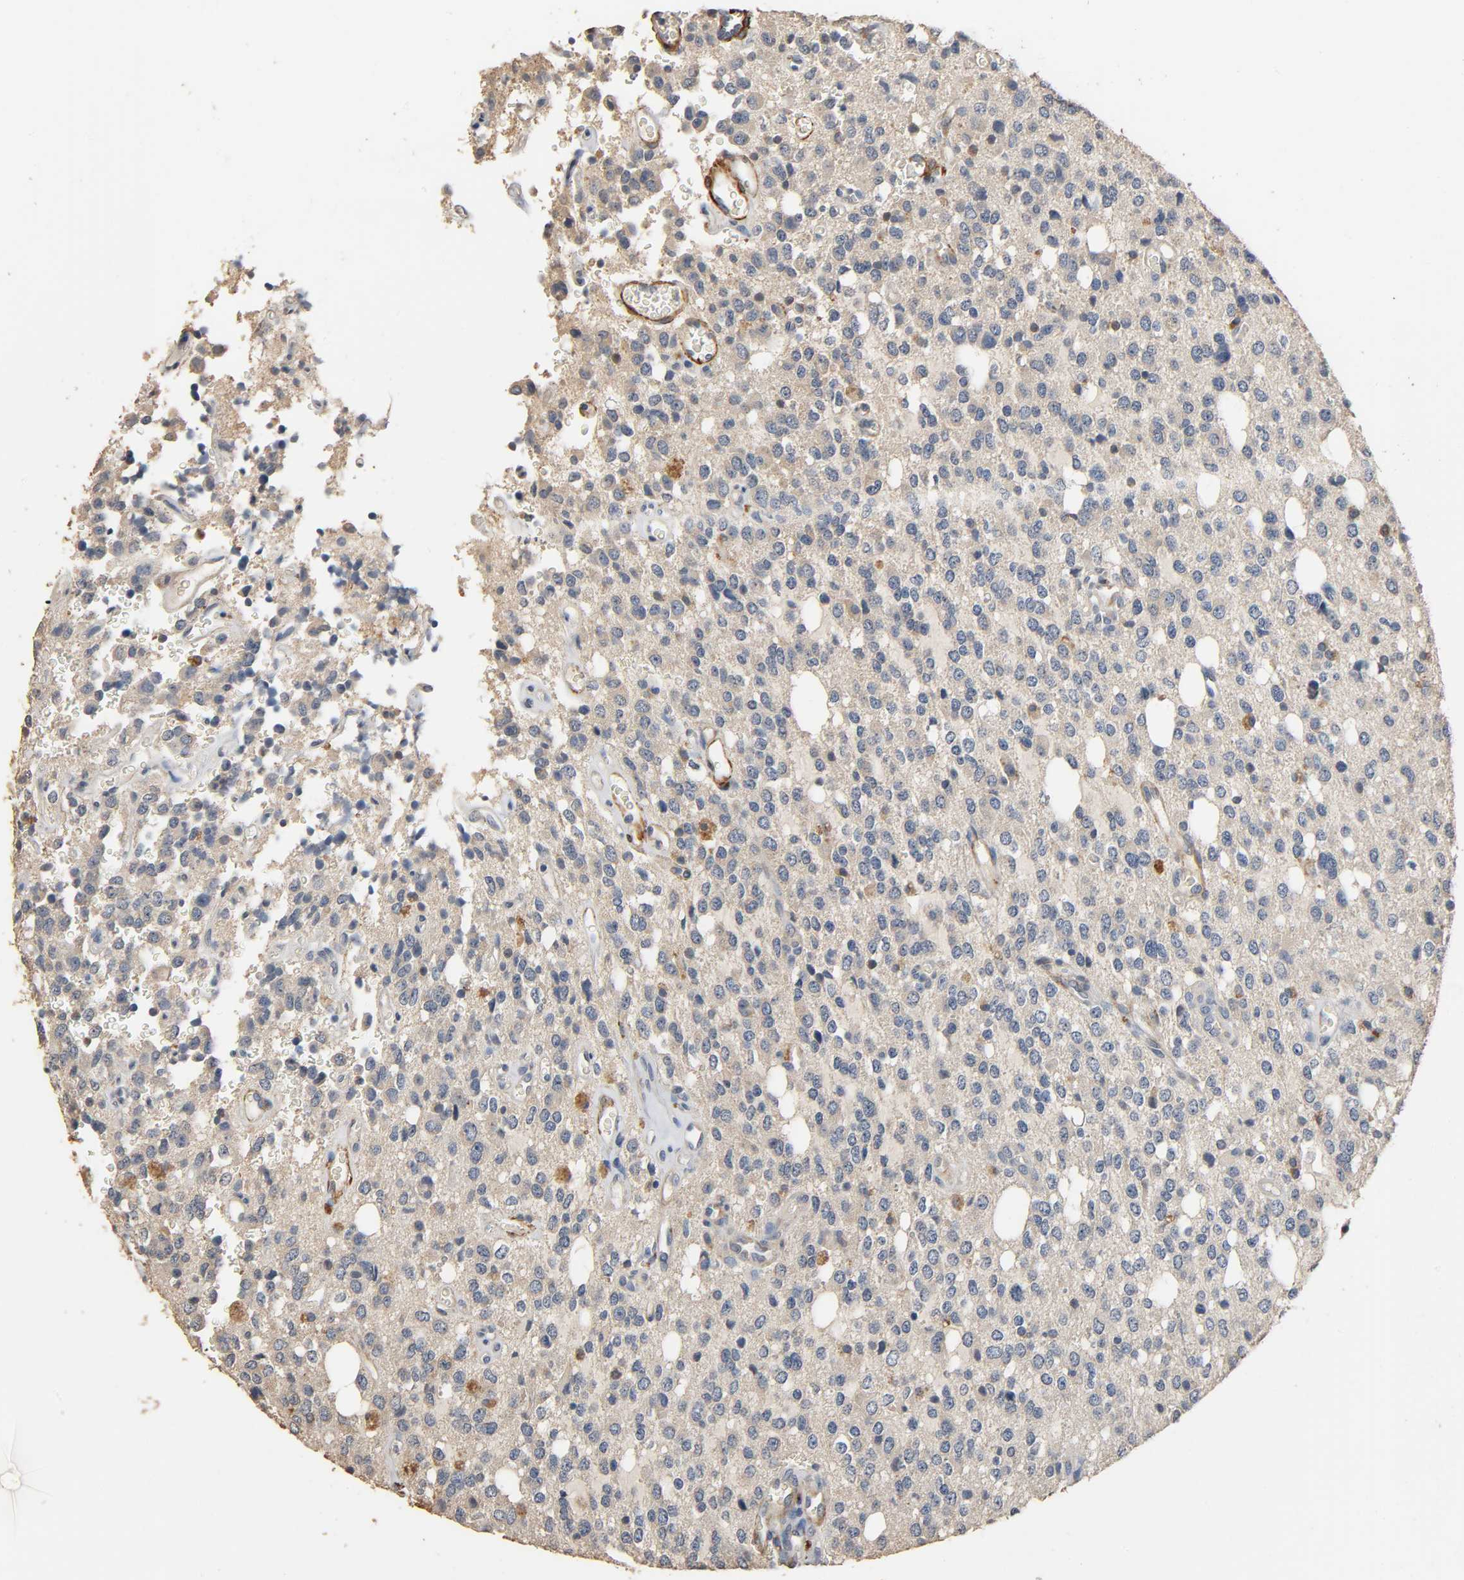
{"staining": {"intensity": "weak", "quantity": "25%-75%", "location": "cytoplasmic/membranous"}, "tissue": "glioma", "cell_type": "Tumor cells", "image_type": "cancer", "snomed": [{"axis": "morphology", "description": "Glioma, malignant, High grade"}, {"axis": "topography", "description": "Brain"}], "caption": "High-magnification brightfield microscopy of malignant glioma (high-grade) stained with DAB (3,3'-diaminobenzidine) (brown) and counterstained with hematoxylin (blue). tumor cells exhibit weak cytoplasmic/membranous staining is seen in about25%-75% of cells. Nuclei are stained in blue.", "gene": "GSTA3", "patient": {"sex": "male", "age": 47}}